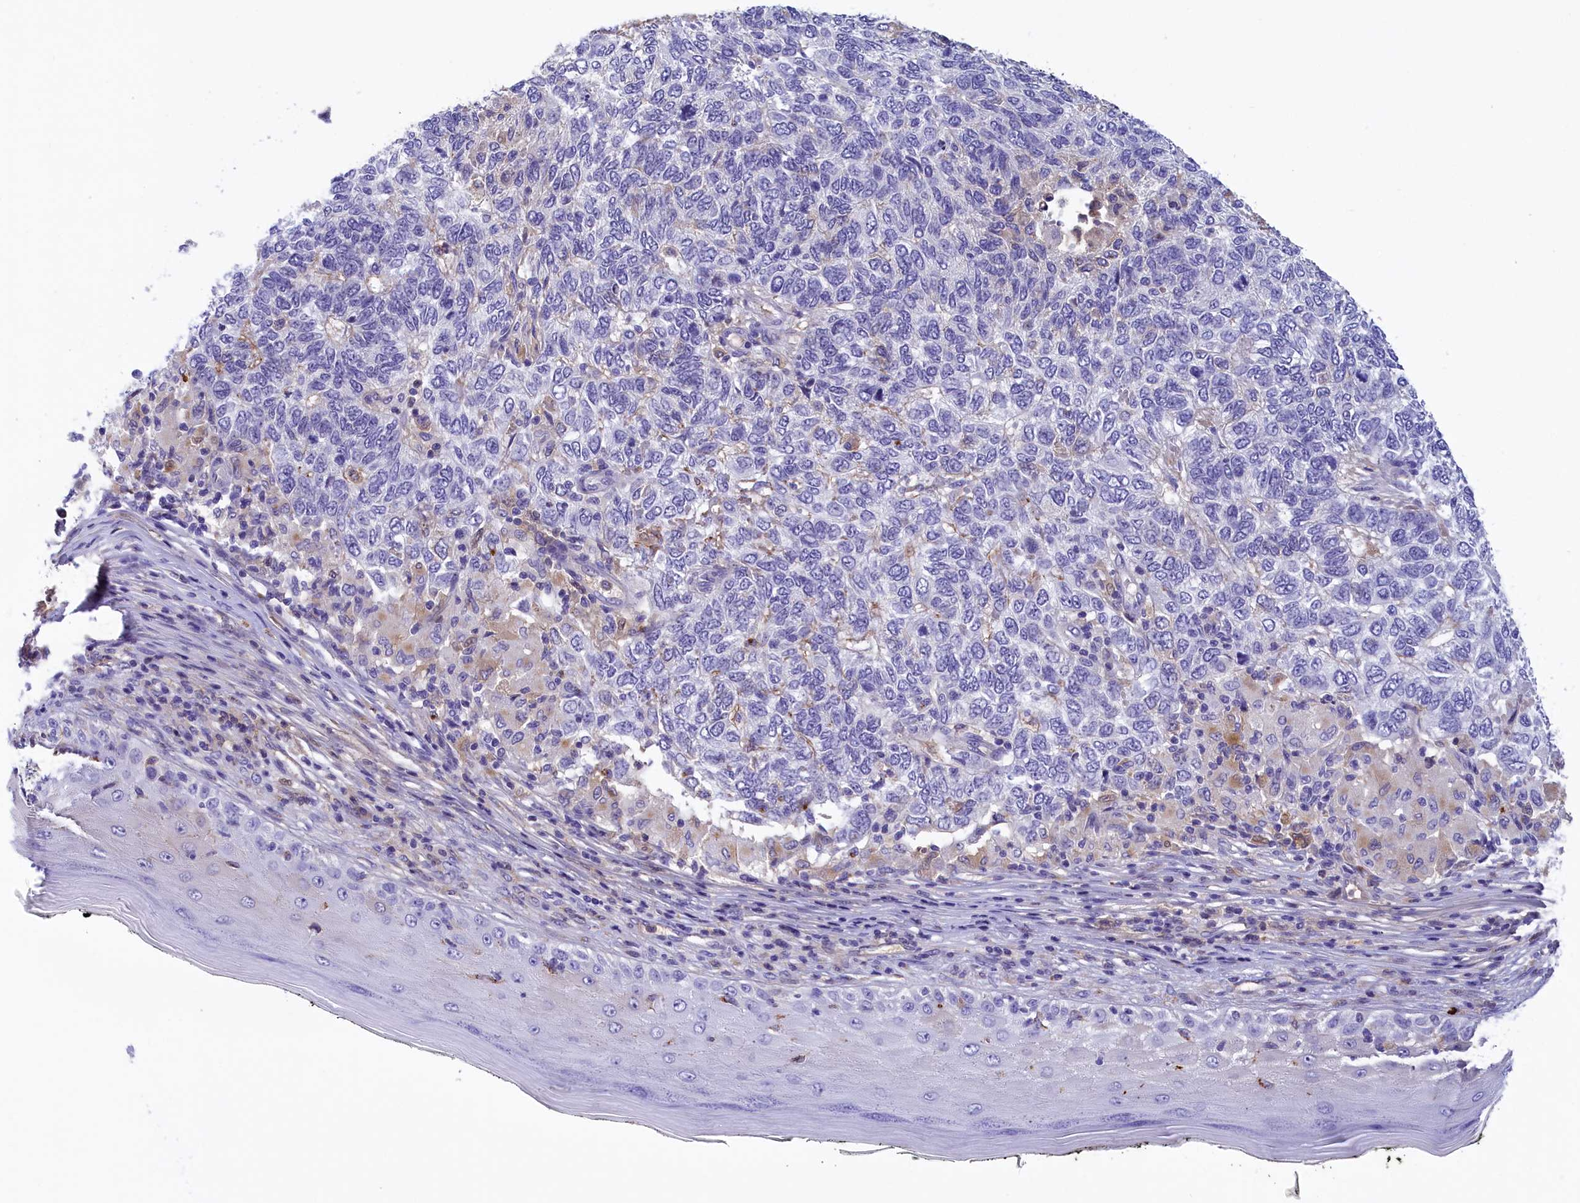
{"staining": {"intensity": "negative", "quantity": "none", "location": "none"}, "tissue": "skin cancer", "cell_type": "Tumor cells", "image_type": "cancer", "snomed": [{"axis": "morphology", "description": "Basal cell carcinoma"}, {"axis": "topography", "description": "Skin"}], "caption": "IHC photomicrograph of neoplastic tissue: human basal cell carcinoma (skin) stained with DAB (3,3'-diaminobenzidine) demonstrates no significant protein positivity in tumor cells.", "gene": "STYX", "patient": {"sex": "female", "age": 65}}